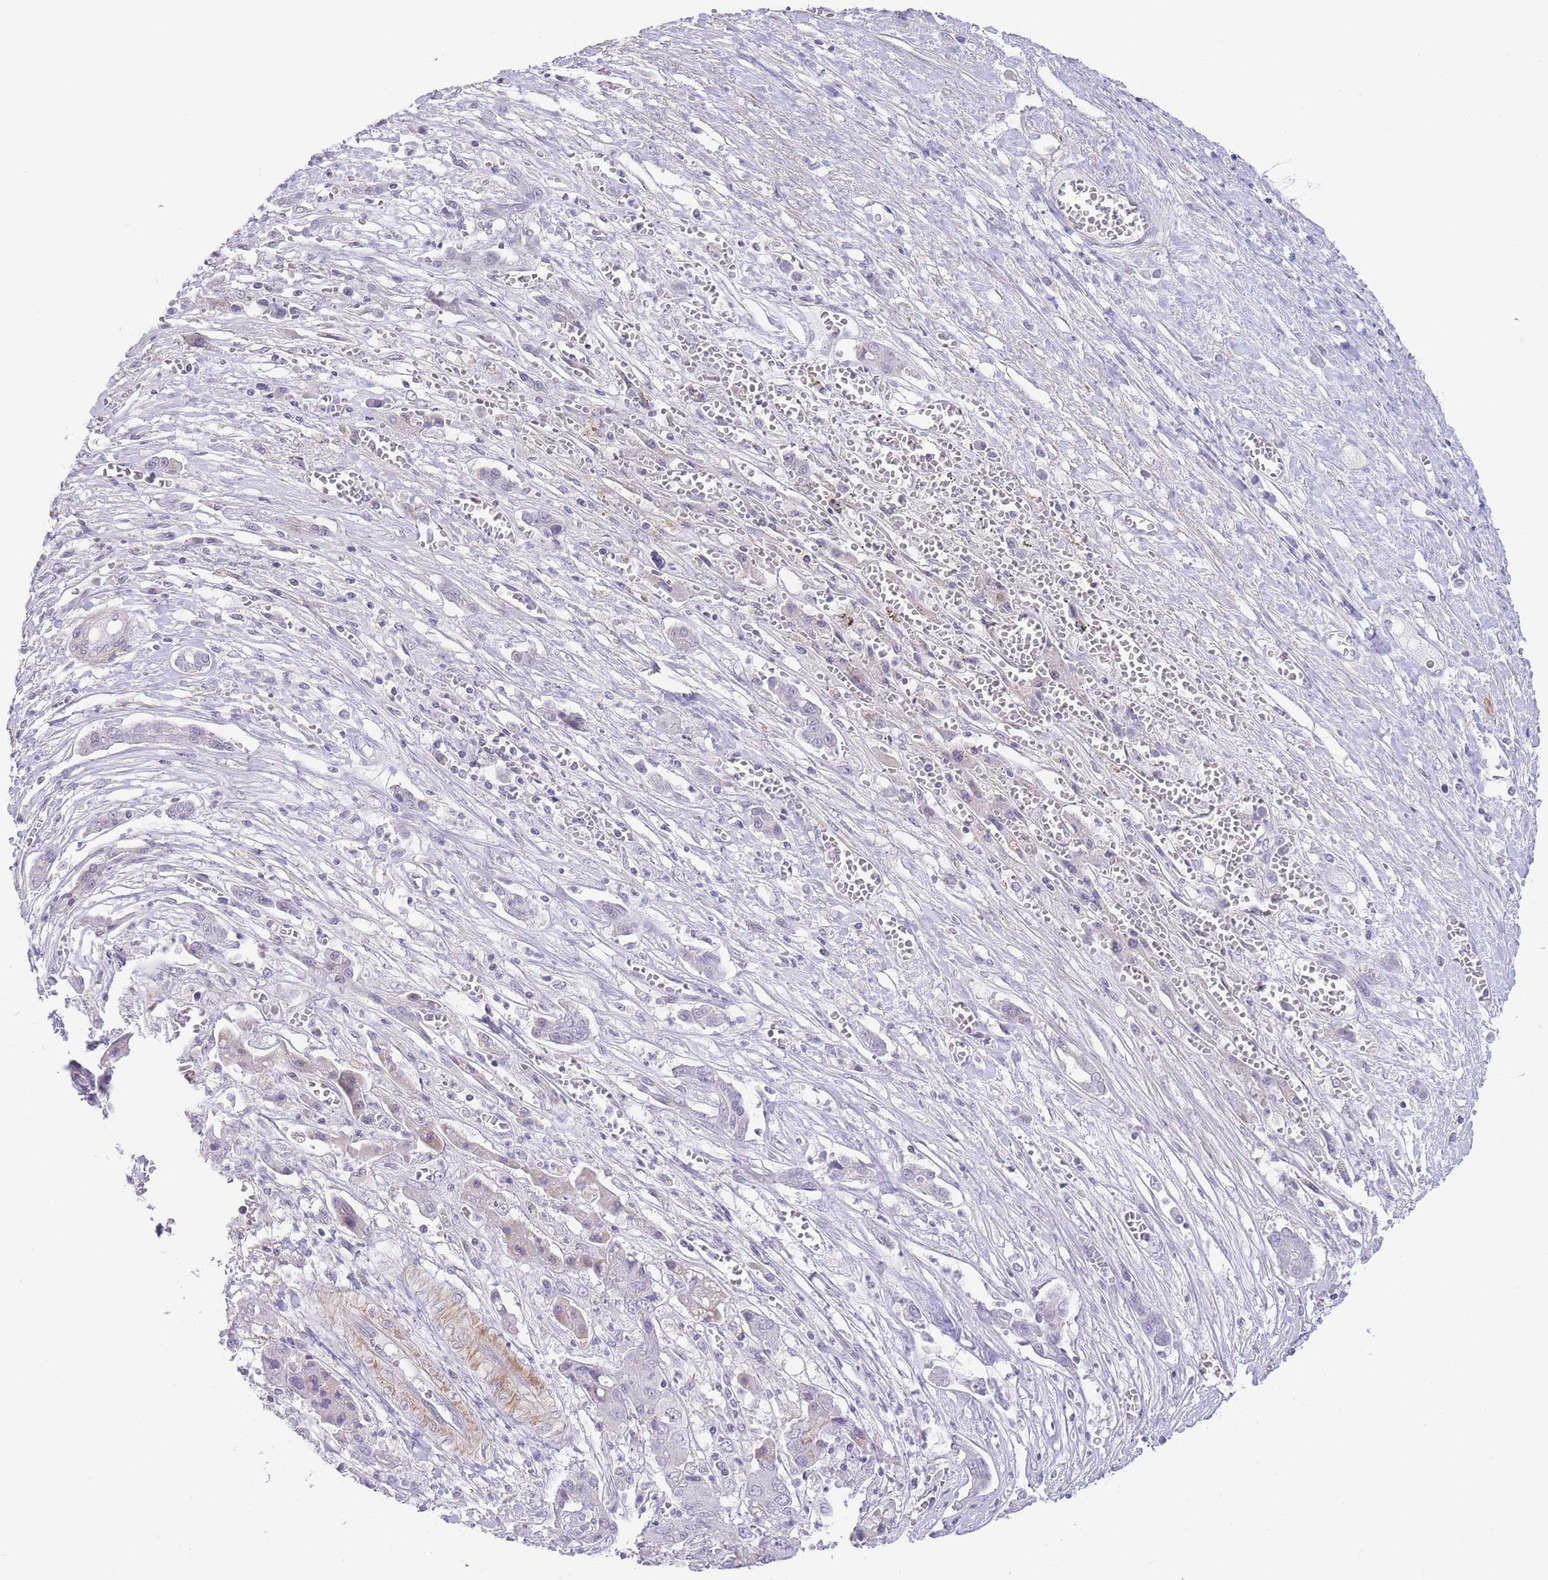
{"staining": {"intensity": "negative", "quantity": "none", "location": "none"}, "tissue": "liver cancer", "cell_type": "Tumor cells", "image_type": "cancer", "snomed": [{"axis": "morphology", "description": "Cholangiocarcinoma"}, {"axis": "topography", "description": "Liver"}], "caption": "Immunohistochemical staining of human liver cancer reveals no significant expression in tumor cells.", "gene": "ASAP3", "patient": {"sex": "male", "age": 67}}